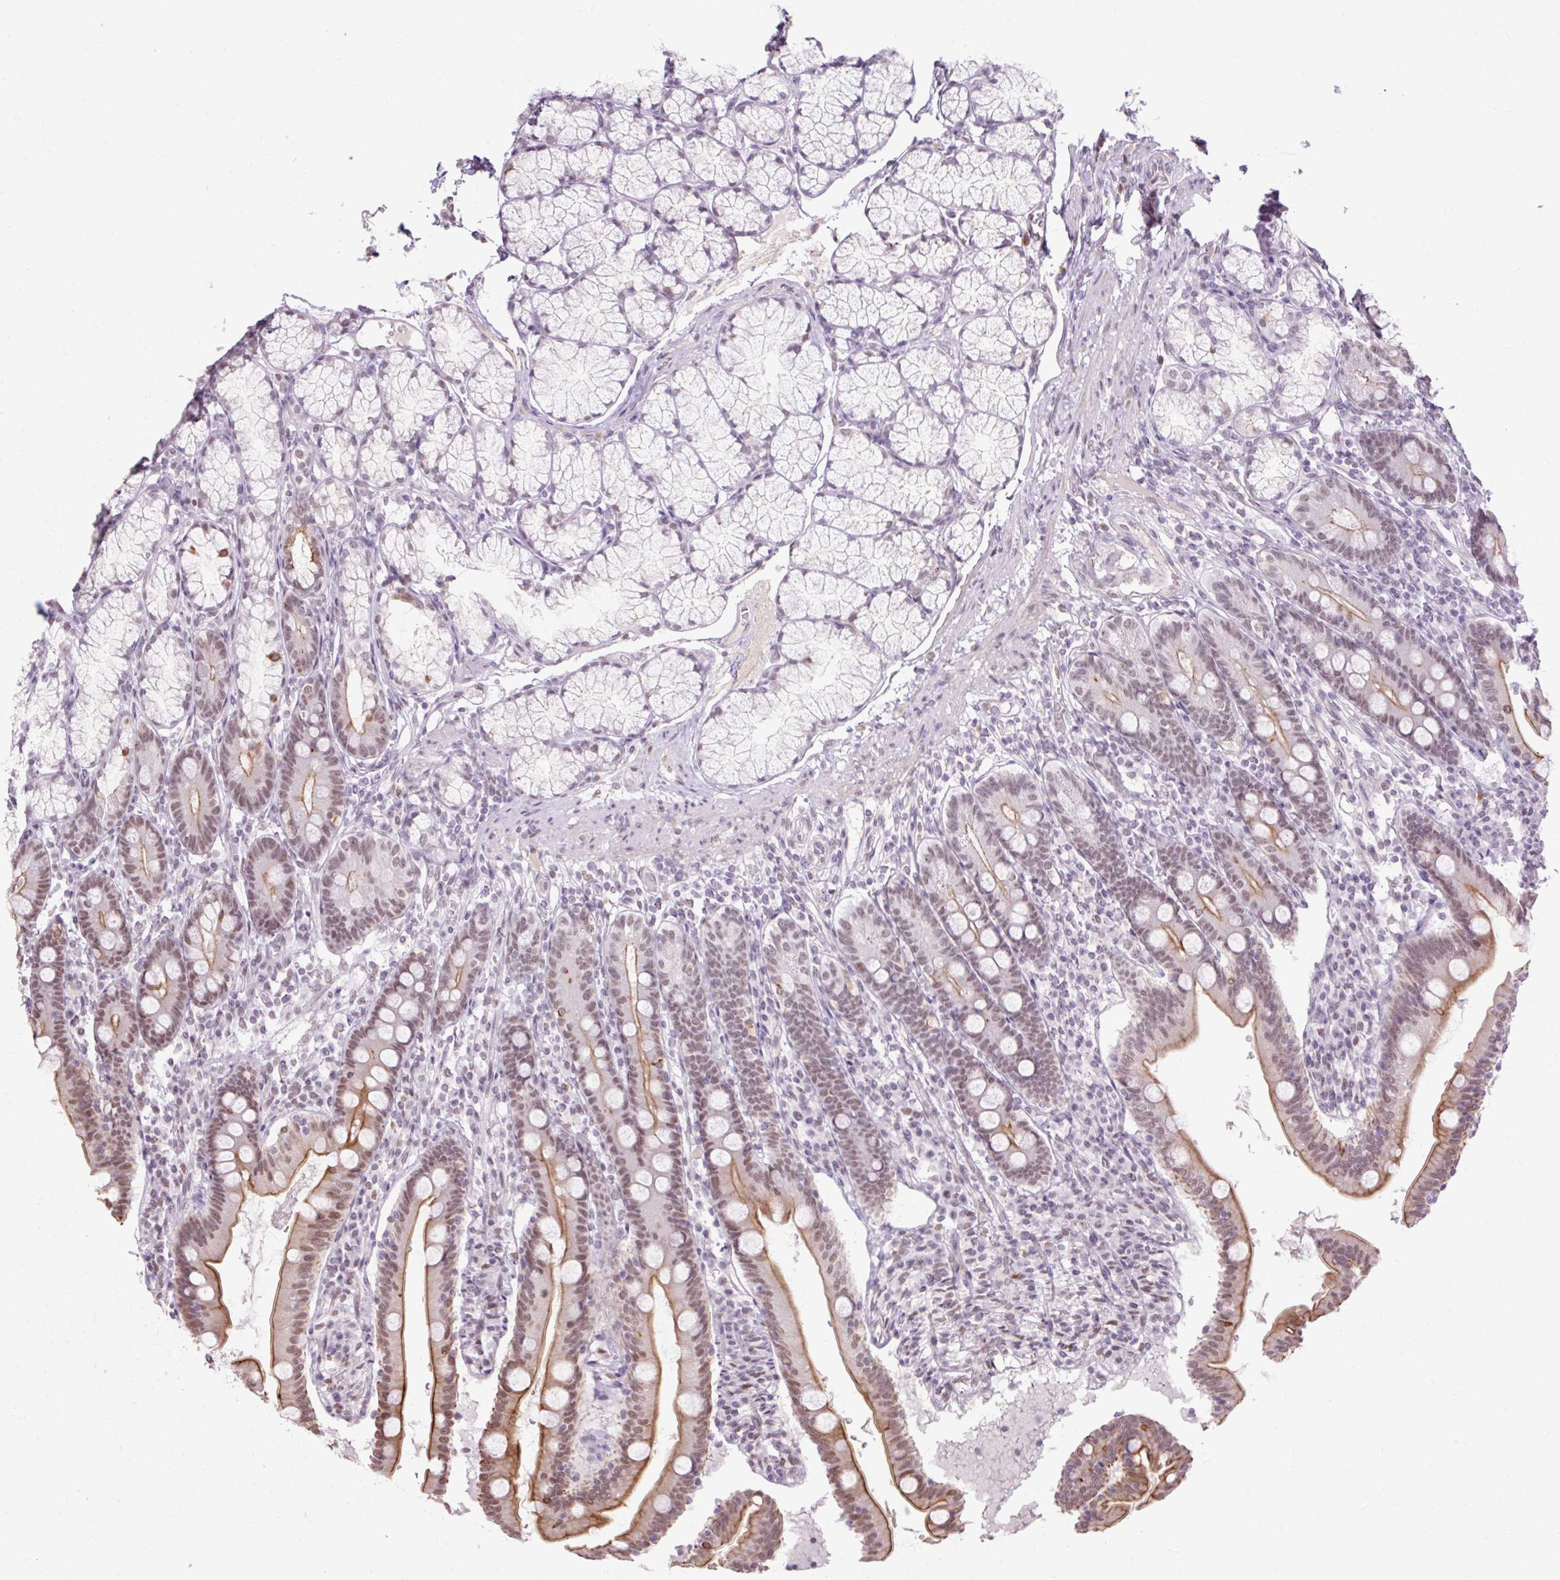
{"staining": {"intensity": "moderate", "quantity": ">75%", "location": "cytoplasmic/membranous,nuclear"}, "tissue": "duodenum", "cell_type": "Glandular cells", "image_type": "normal", "snomed": [{"axis": "morphology", "description": "Normal tissue, NOS"}, {"axis": "topography", "description": "Duodenum"}], "caption": "Unremarkable duodenum demonstrates moderate cytoplasmic/membranous,nuclear expression in approximately >75% of glandular cells.", "gene": "ENSG00000261832", "patient": {"sex": "female", "age": 67}}